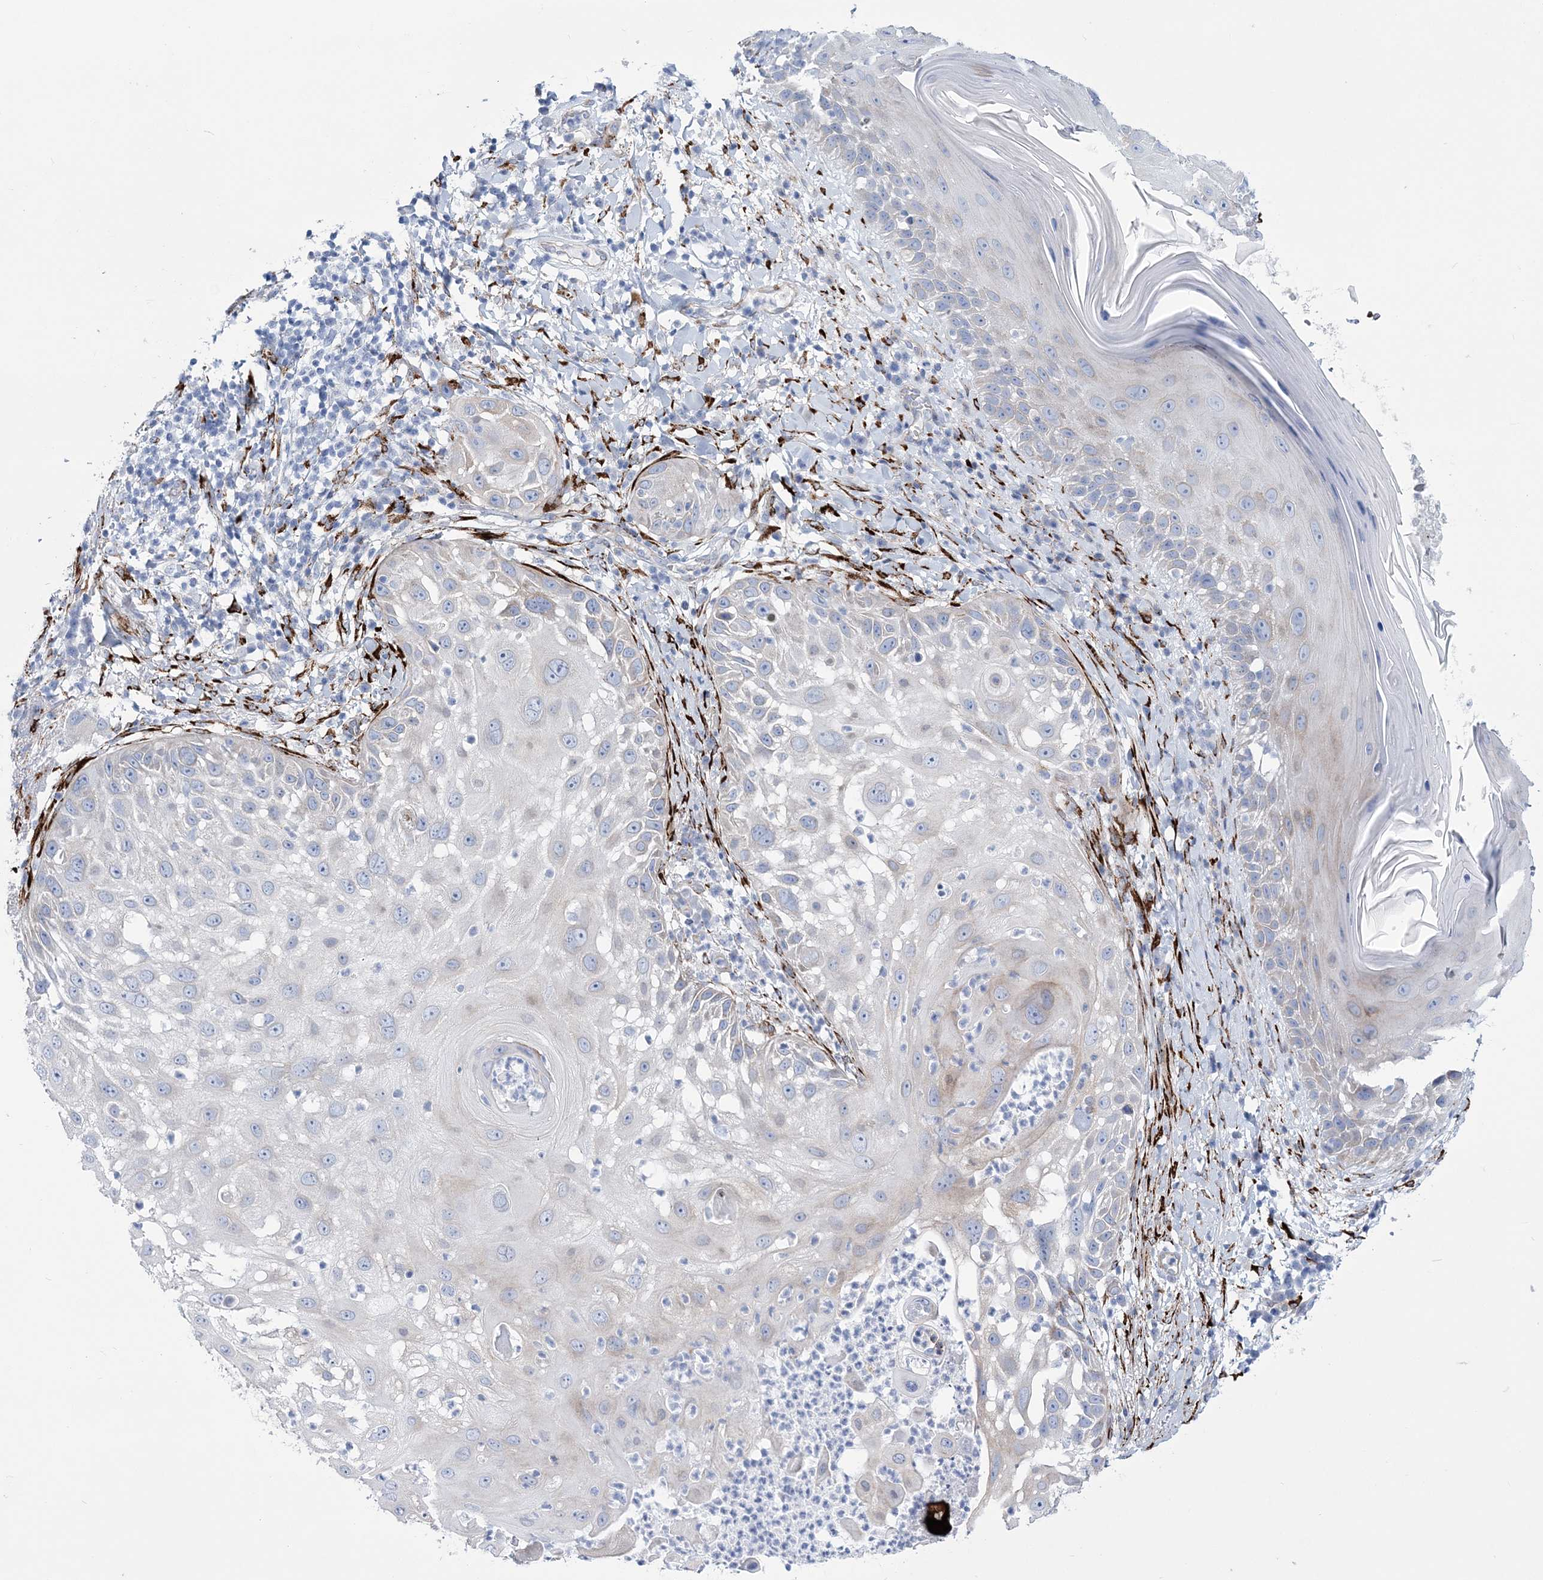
{"staining": {"intensity": "negative", "quantity": "none", "location": "none"}, "tissue": "skin cancer", "cell_type": "Tumor cells", "image_type": "cancer", "snomed": [{"axis": "morphology", "description": "Squamous cell carcinoma, NOS"}, {"axis": "topography", "description": "Skin"}], "caption": "Immunohistochemical staining of skin squamous cell carcinoma exhibits no significant positivity in tumor cells.", "gene": "RAB11FIP5", "patient": {"sex": "female", "age": 44}}